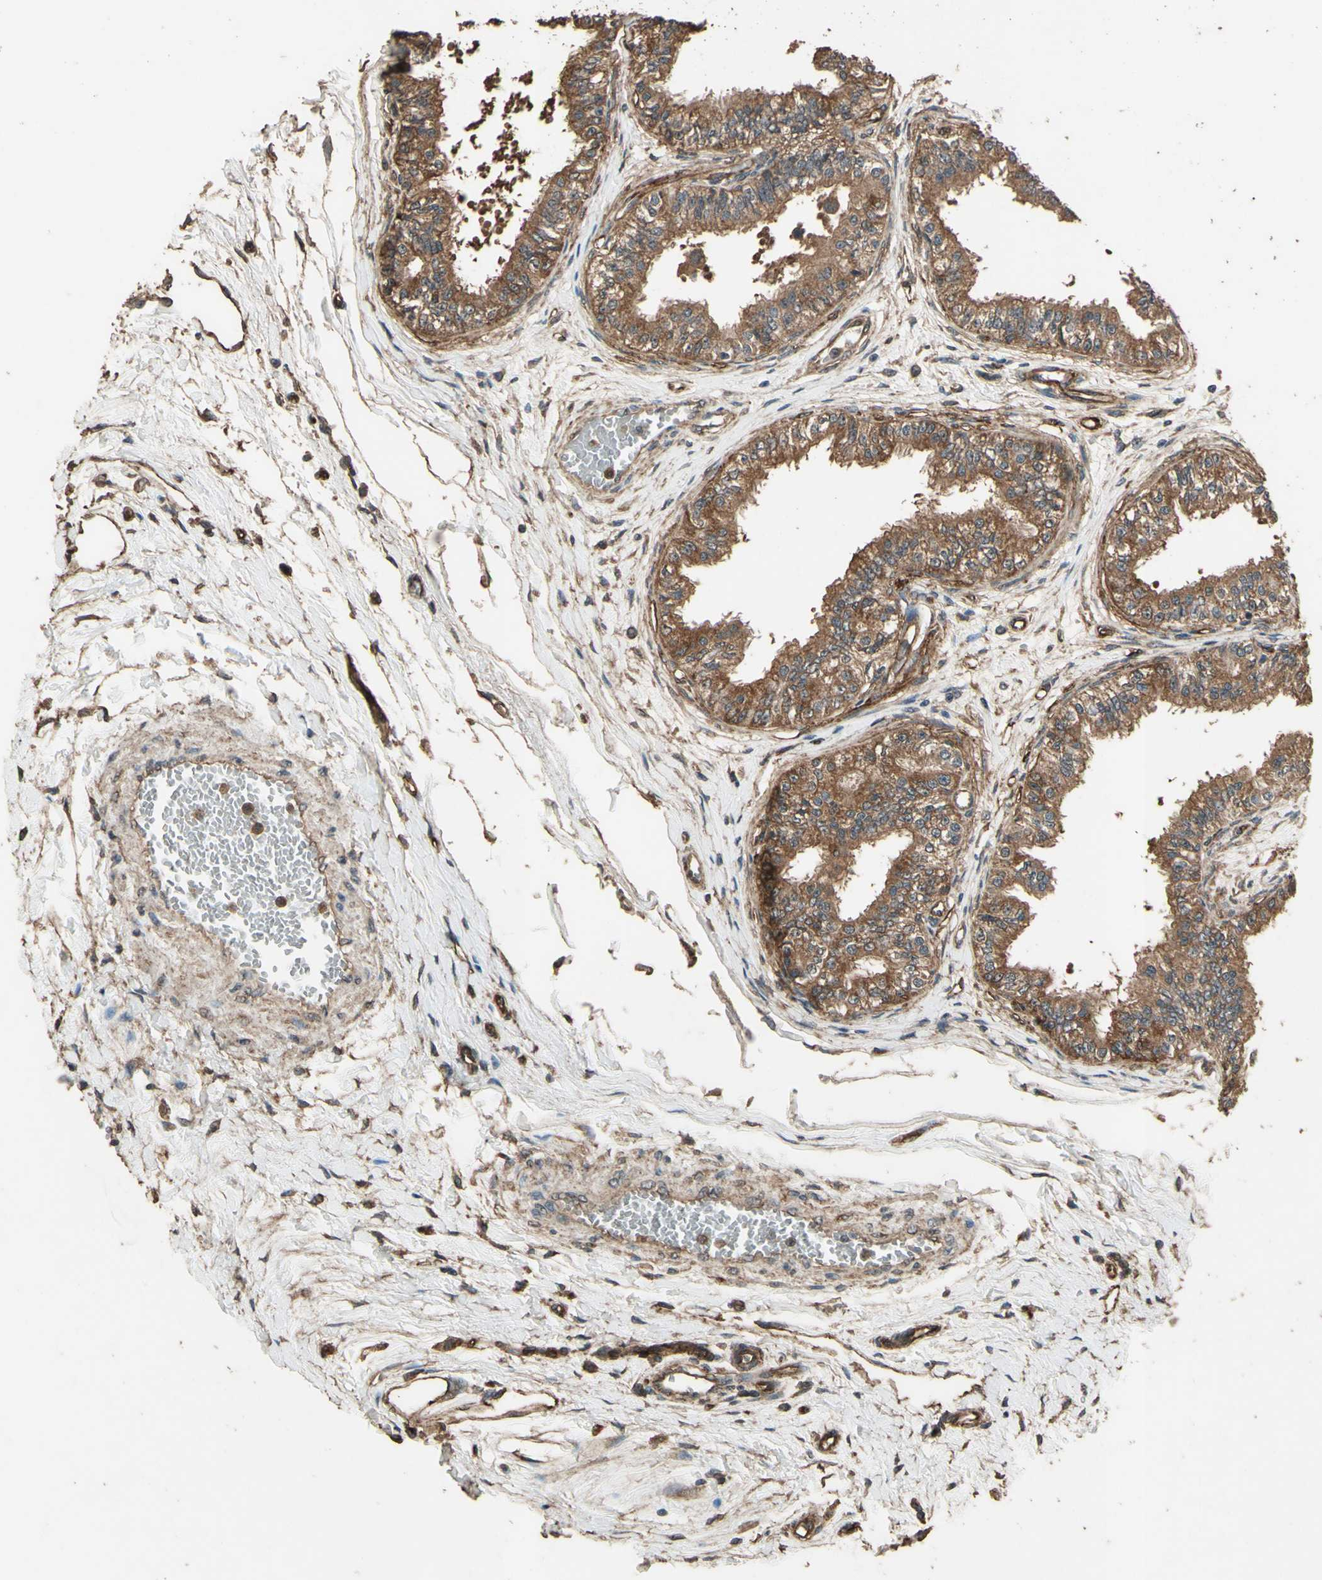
{"staining": {"intensity": "moderate", "quantity": ">75%", "location": "cytoplasmic/membranous"}, "tissue": "epididymis", "cell_type": "Glandular cells", "image_type": "normal", "snomed": [{"axis": "morphology", "description": "Normal tissue, NOS"}, {"axis": "morphology", "description": "Adenocarcinoma, metastatic, NOS"}, {"axis": "topography", "description": "Testis"}, {"axis": "topography", "description": "Epididymis"}], "caption": "High-power microscopy captured an immunohistochemistry (IHC) image of benign epididymis, revealing moderate cytoplasmic/membranous positivity in about >75% of glandular cells.", "gene": "TSPO", "patient": {"sex": "male", "age": 26}}